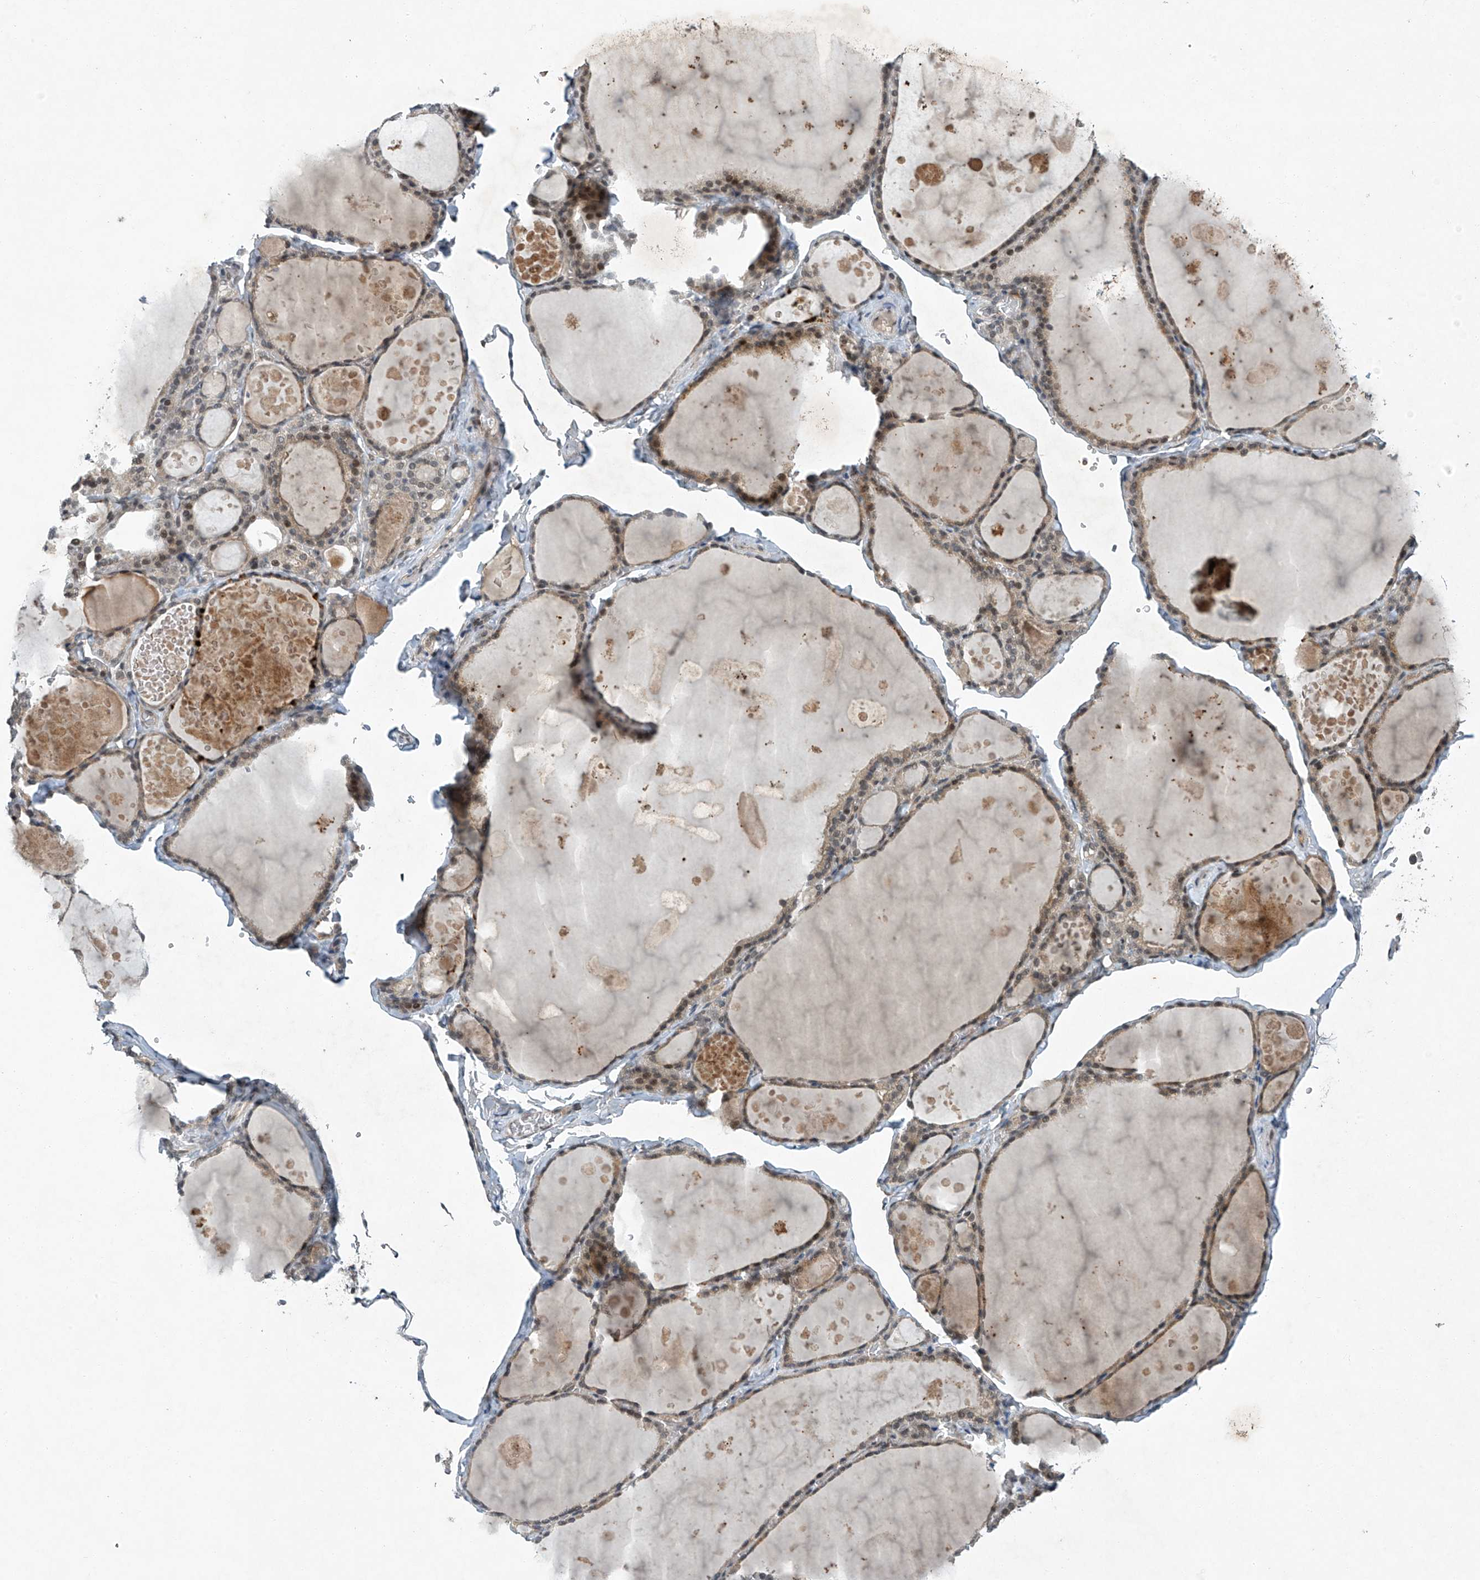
{"staining": {"intensity": "weak", "quantity": "25%-75%", "location": "cytoplasmic/membranous,nuclear"}, "tissue": "thyroid gland", "cell_type": "Glandular cells", "image_type": "normal", "snomed": [{"axis": "morphology", "description": "Normal tissue, NOS"}, {"axis": "topography", "description": "Thyroid gland"}], "caption": "Benign thyroid gland displays weak cytoplasmic/membranous,nuclear positivity in approximately 25%-75% of glandular cells.", "gene": "TAF8", "patient": {"sex": "male", "age": 56}}